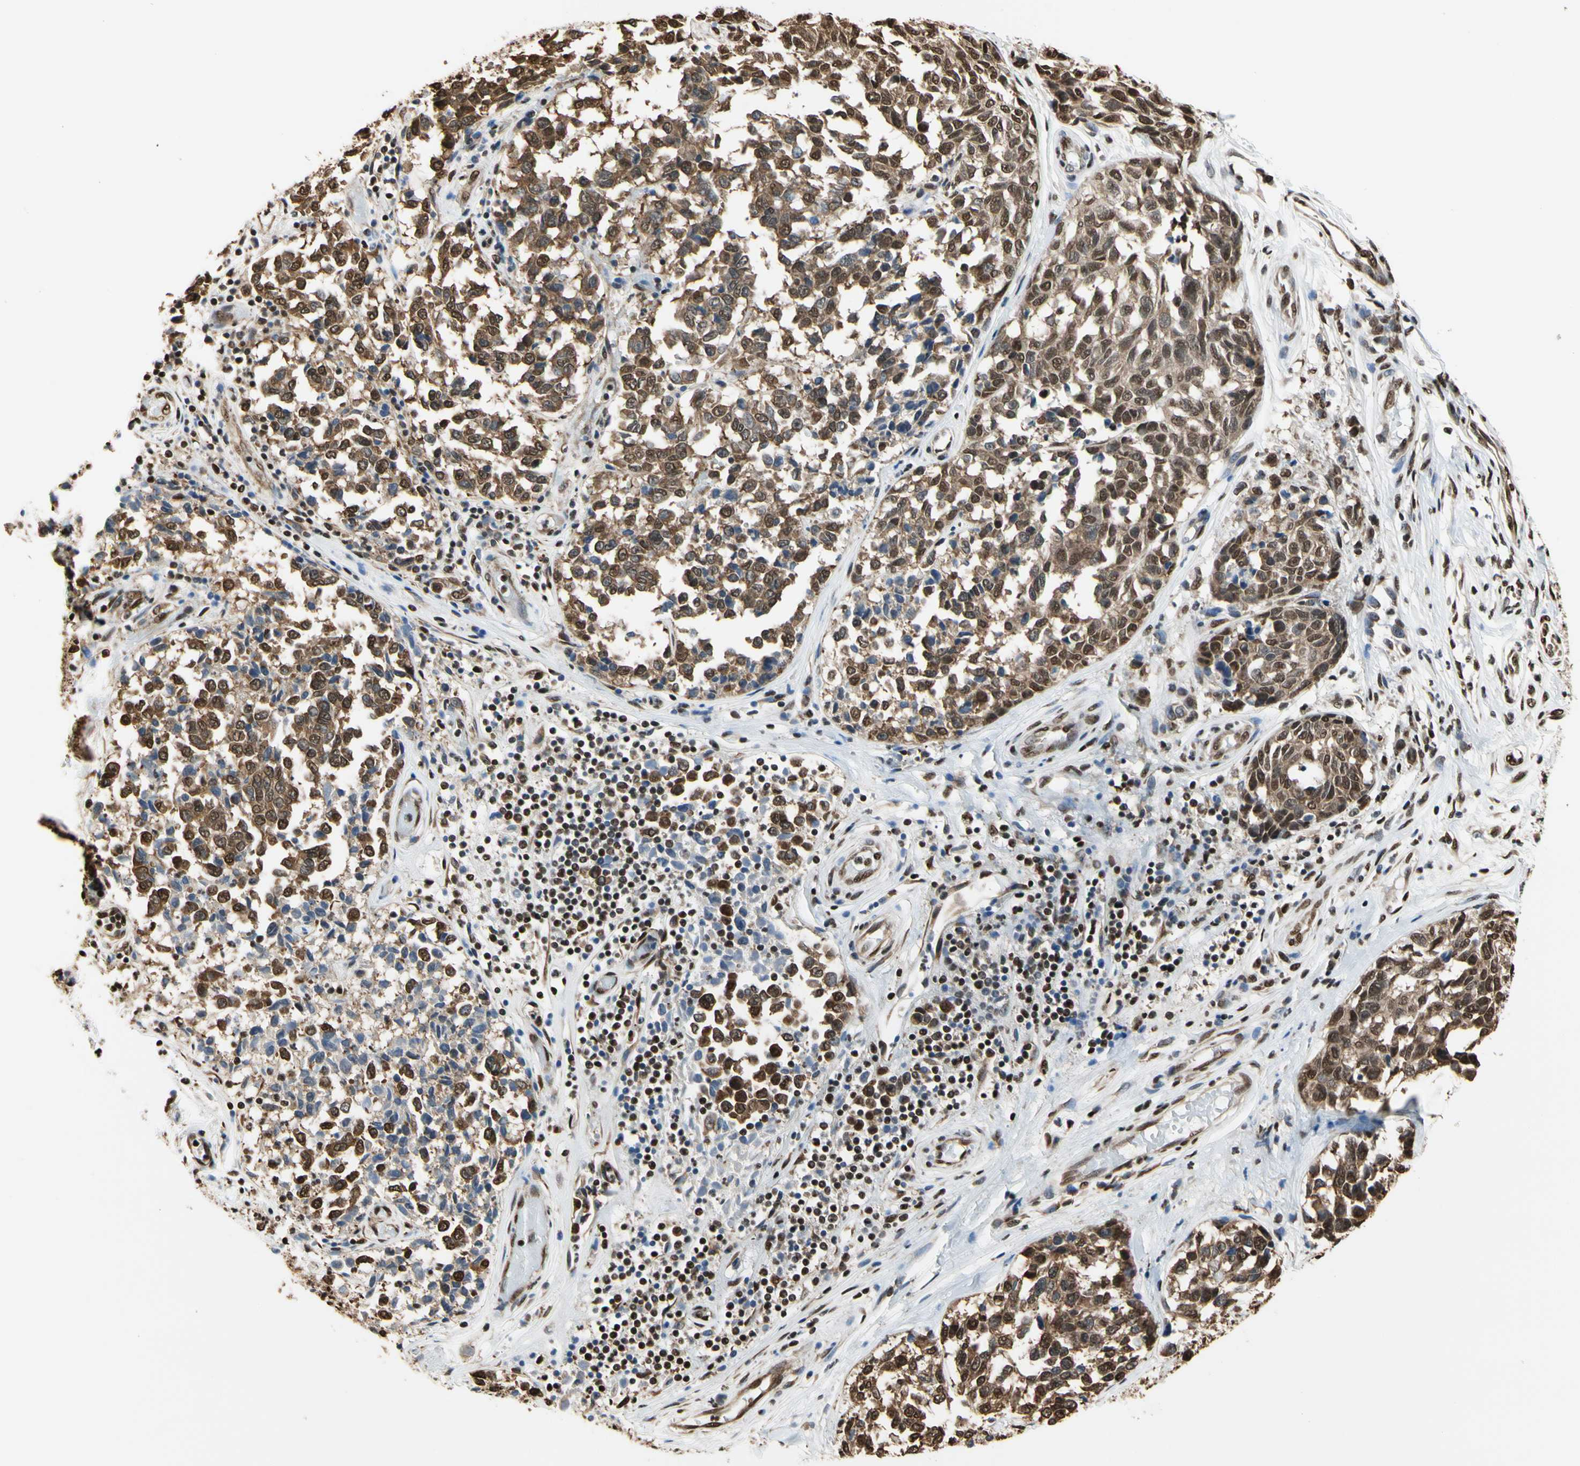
{"staining": {"intensity": "strong", "quantity": "25%-75%", "location": "cytoplasmic/membranous,nuclear"}, "tissue": "melanoma", "cell_type": "Tumor cells", "image_type": "cancer", "snomed": [{"axis": "morphology", "description": "Malignant melanoma, NOS"}, {"axis": "topography", "description": "Skin"}], "caption": "Tumor cells demonstrate high levels of strong cytoplasmic/membranous and nuclear positivity in about 25%-75% of cells in human melanoma.", "gene": "HNRNPK", "patient": {"sex": "female", "age": 64}}